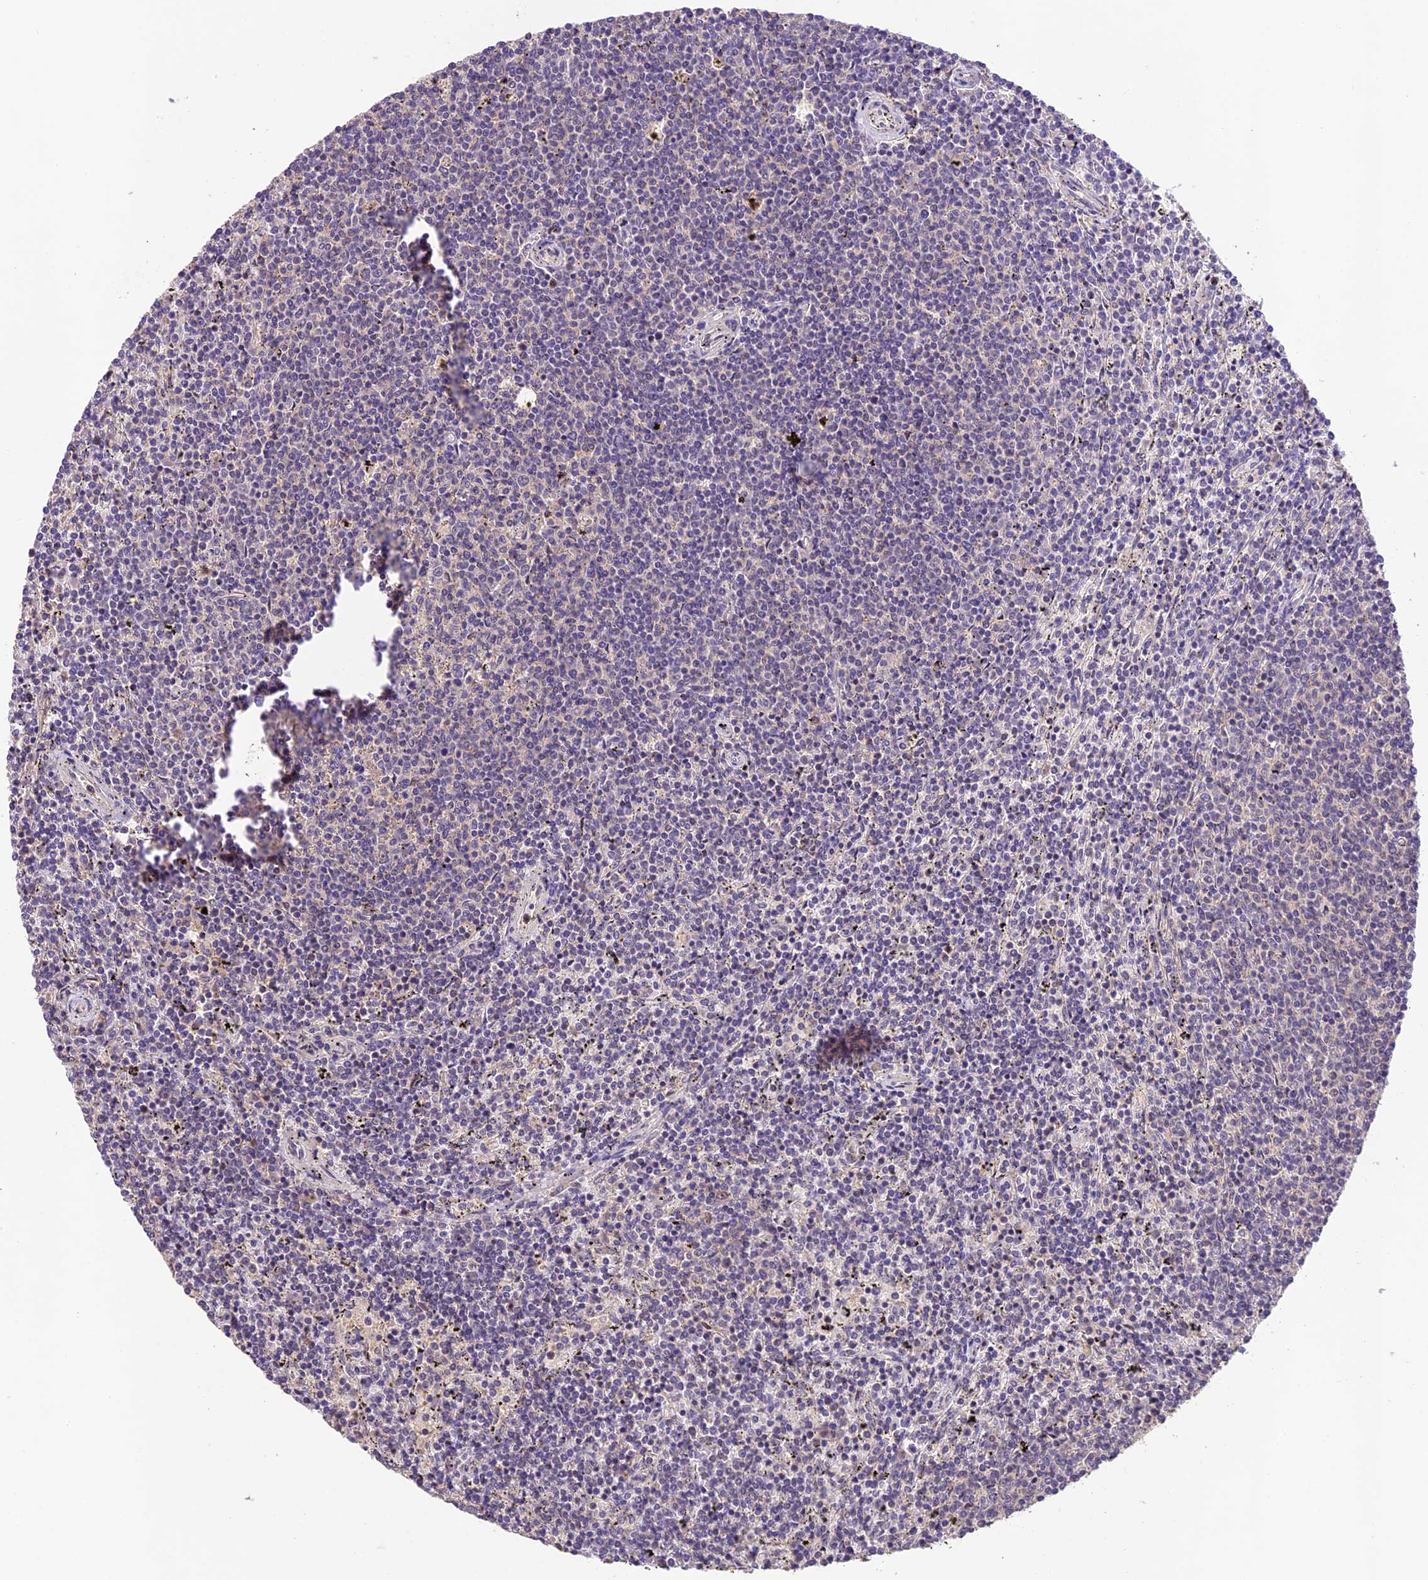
{"staining": {"intensity": "negative", "quantity": "none", "location": "none"}, "tissue": "lymphoma", "cell_type": "Tumor cells", "image_type": "cancer", "snomed": [{"axis": "morphology", "description": "Malignant lymphoma, non-Hodgkin's type, Low grade"}, {"axis": "topography", "description": "Spleen"}], "caption": "A photomicrograph of human lymphoma is negative for staining in tumor cells. (Brightfield microscopy of DAB (3,3'-diaminobenzidine) IHC at high magnification).", "gene": "DGKH", "patient": {"sex": "female", "age": 50}}